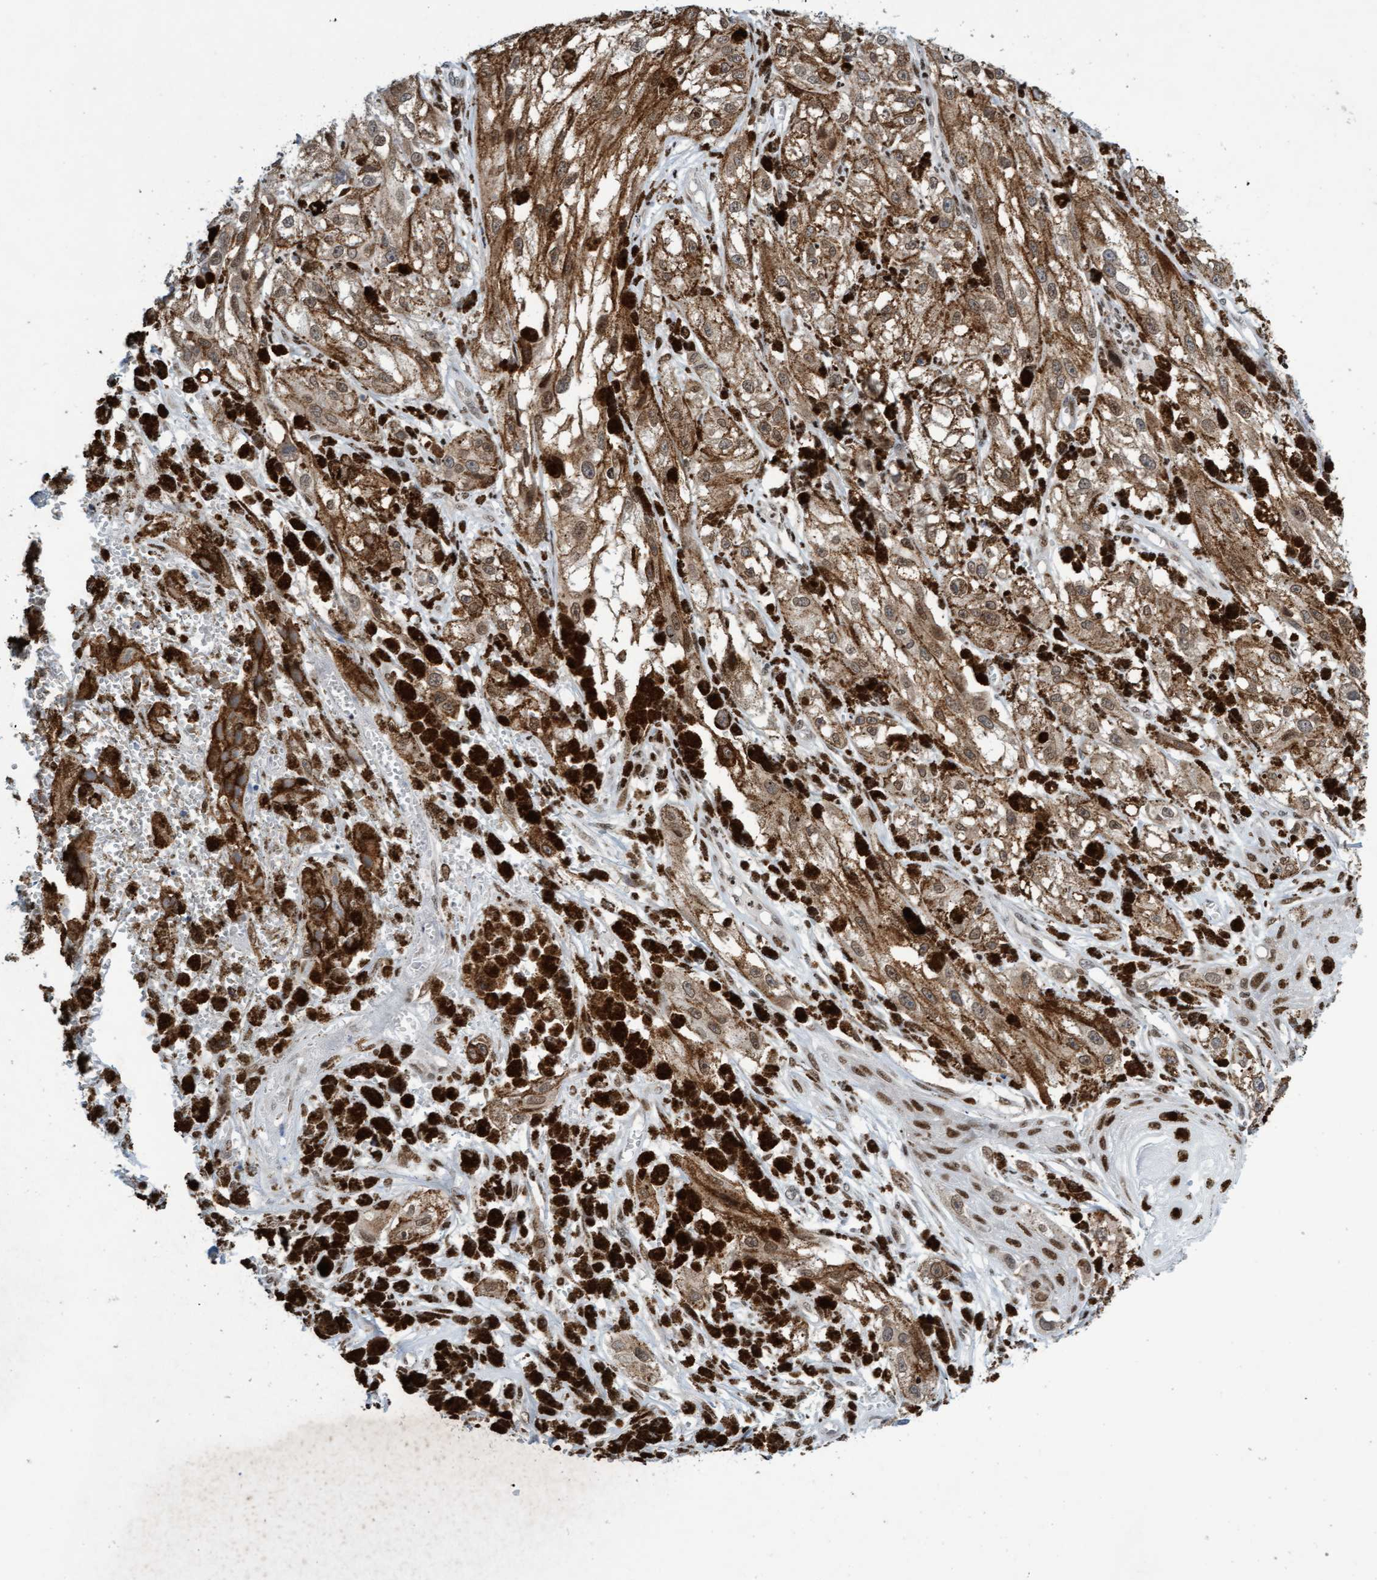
{"staining": {"intensity": "weak", "quantity": ">75%", "location": "cytoplasmic/membranous,nuclear"}, "tissue": "melanoma", "cell_type": "Tumor cells", "image_type": "cancer", "snomed": [{"axis": "morphology", "description": "Malignant melanoma, NOS"}, {"axis": "topography", "description": "Skin"}], "caption": "This photomicrograph shows immunohistochemistry (IHC) staining of human malignant melanoma, with low weak cytoplasmic/membranous and nuclear staining in about >75% of tumor cells.", "gene": "GLRX2", "patient": {"sex": "male", "age": 88}}